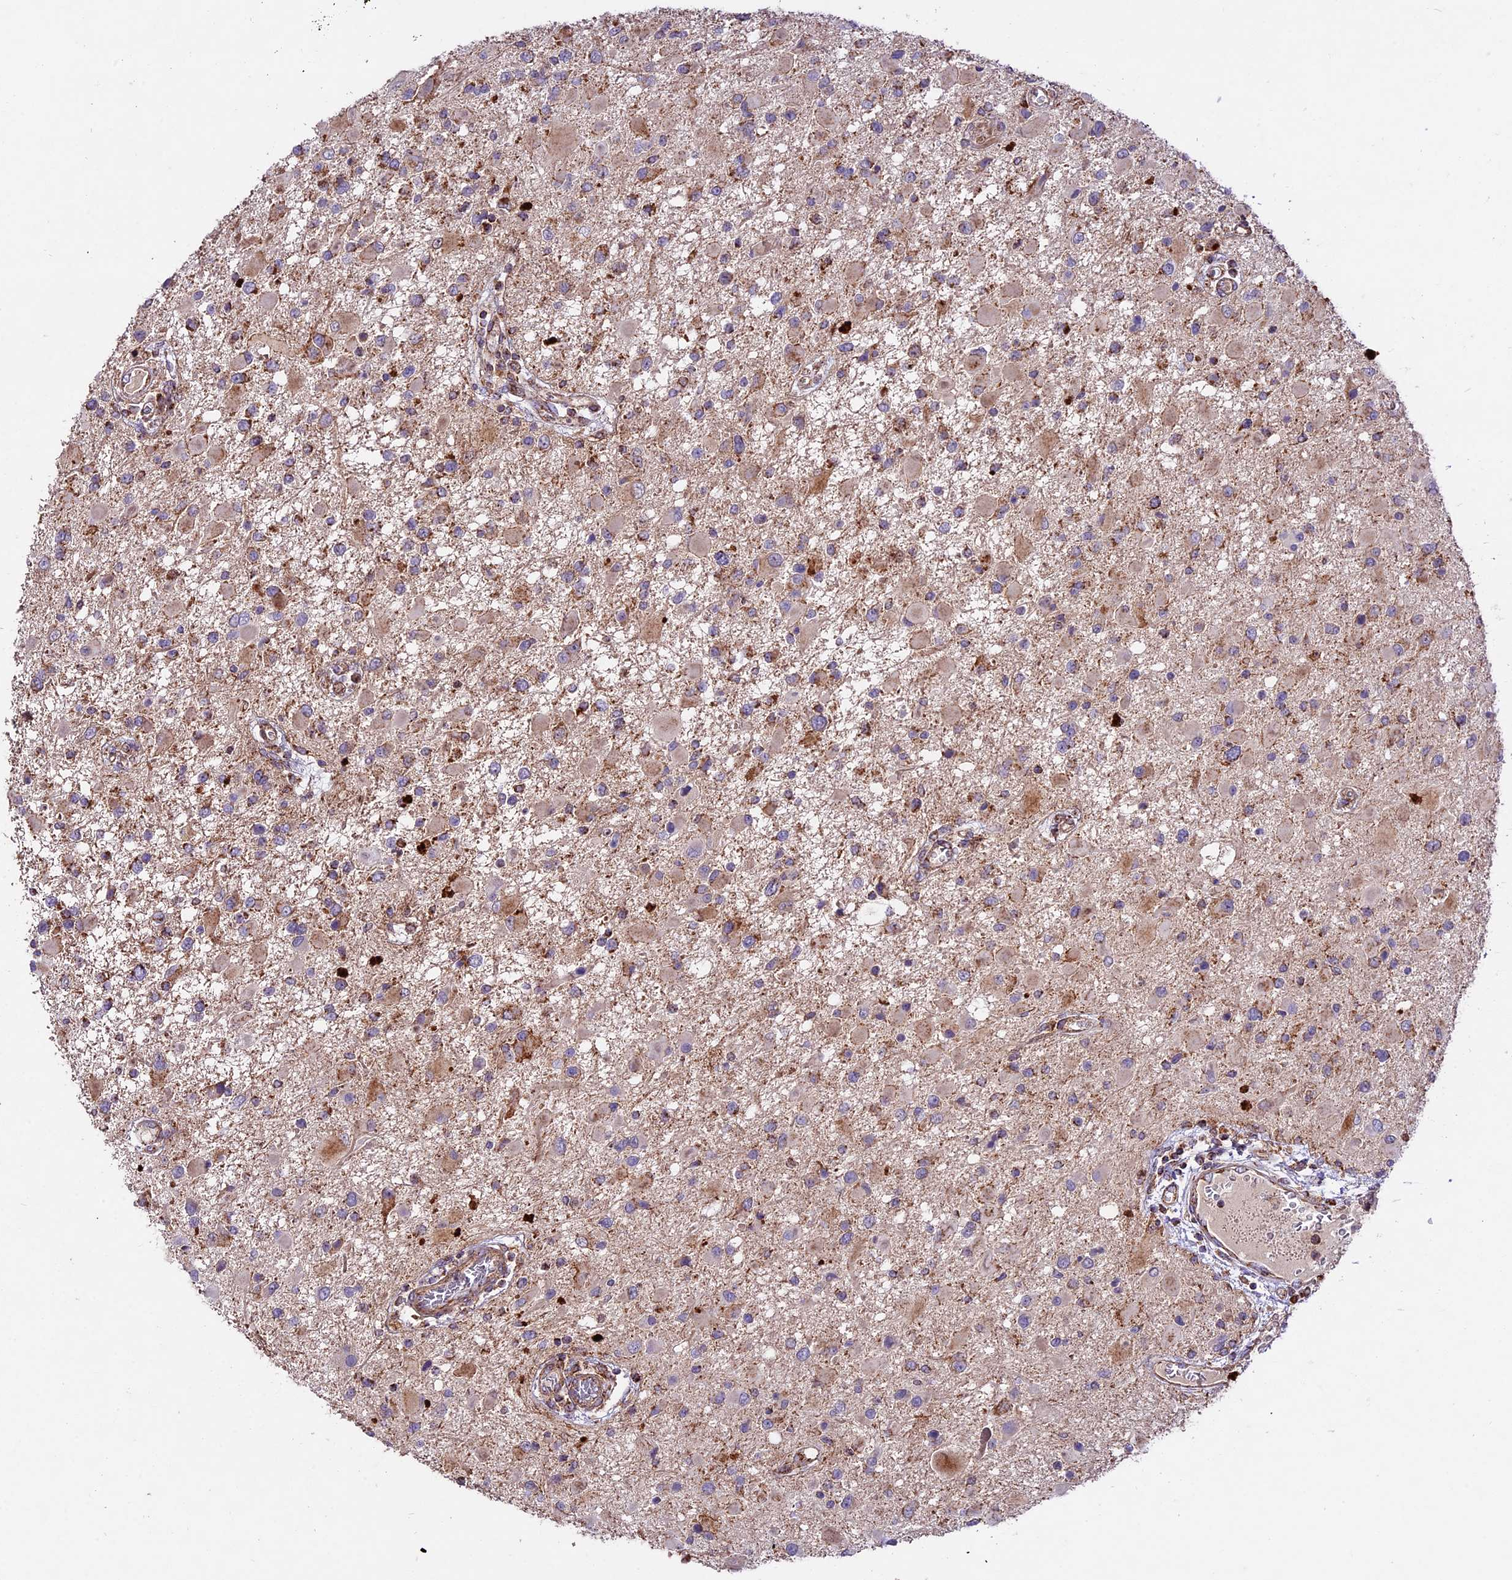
{"staining": {"intensity": "moderate", "quantity": "<25%", "location": "cytoplasmic/membranous"}, "tissue": "glioma", "cell_type": "Tumor cells", "image_type": "cancer", "snomed": [{"axis": "morphology", "description": "Glioma, malignant, High grade"}, {"axis": "topography", "description": "Brain"}], "caption": "Immunohistochemistry (DAB) staining of glioma displays moderate cytoplasmic/membranous protein expression in approximately <25% of tumor cells.", "gene": "NDUFA8", "patient": {"sex": "male", "age": 53}}